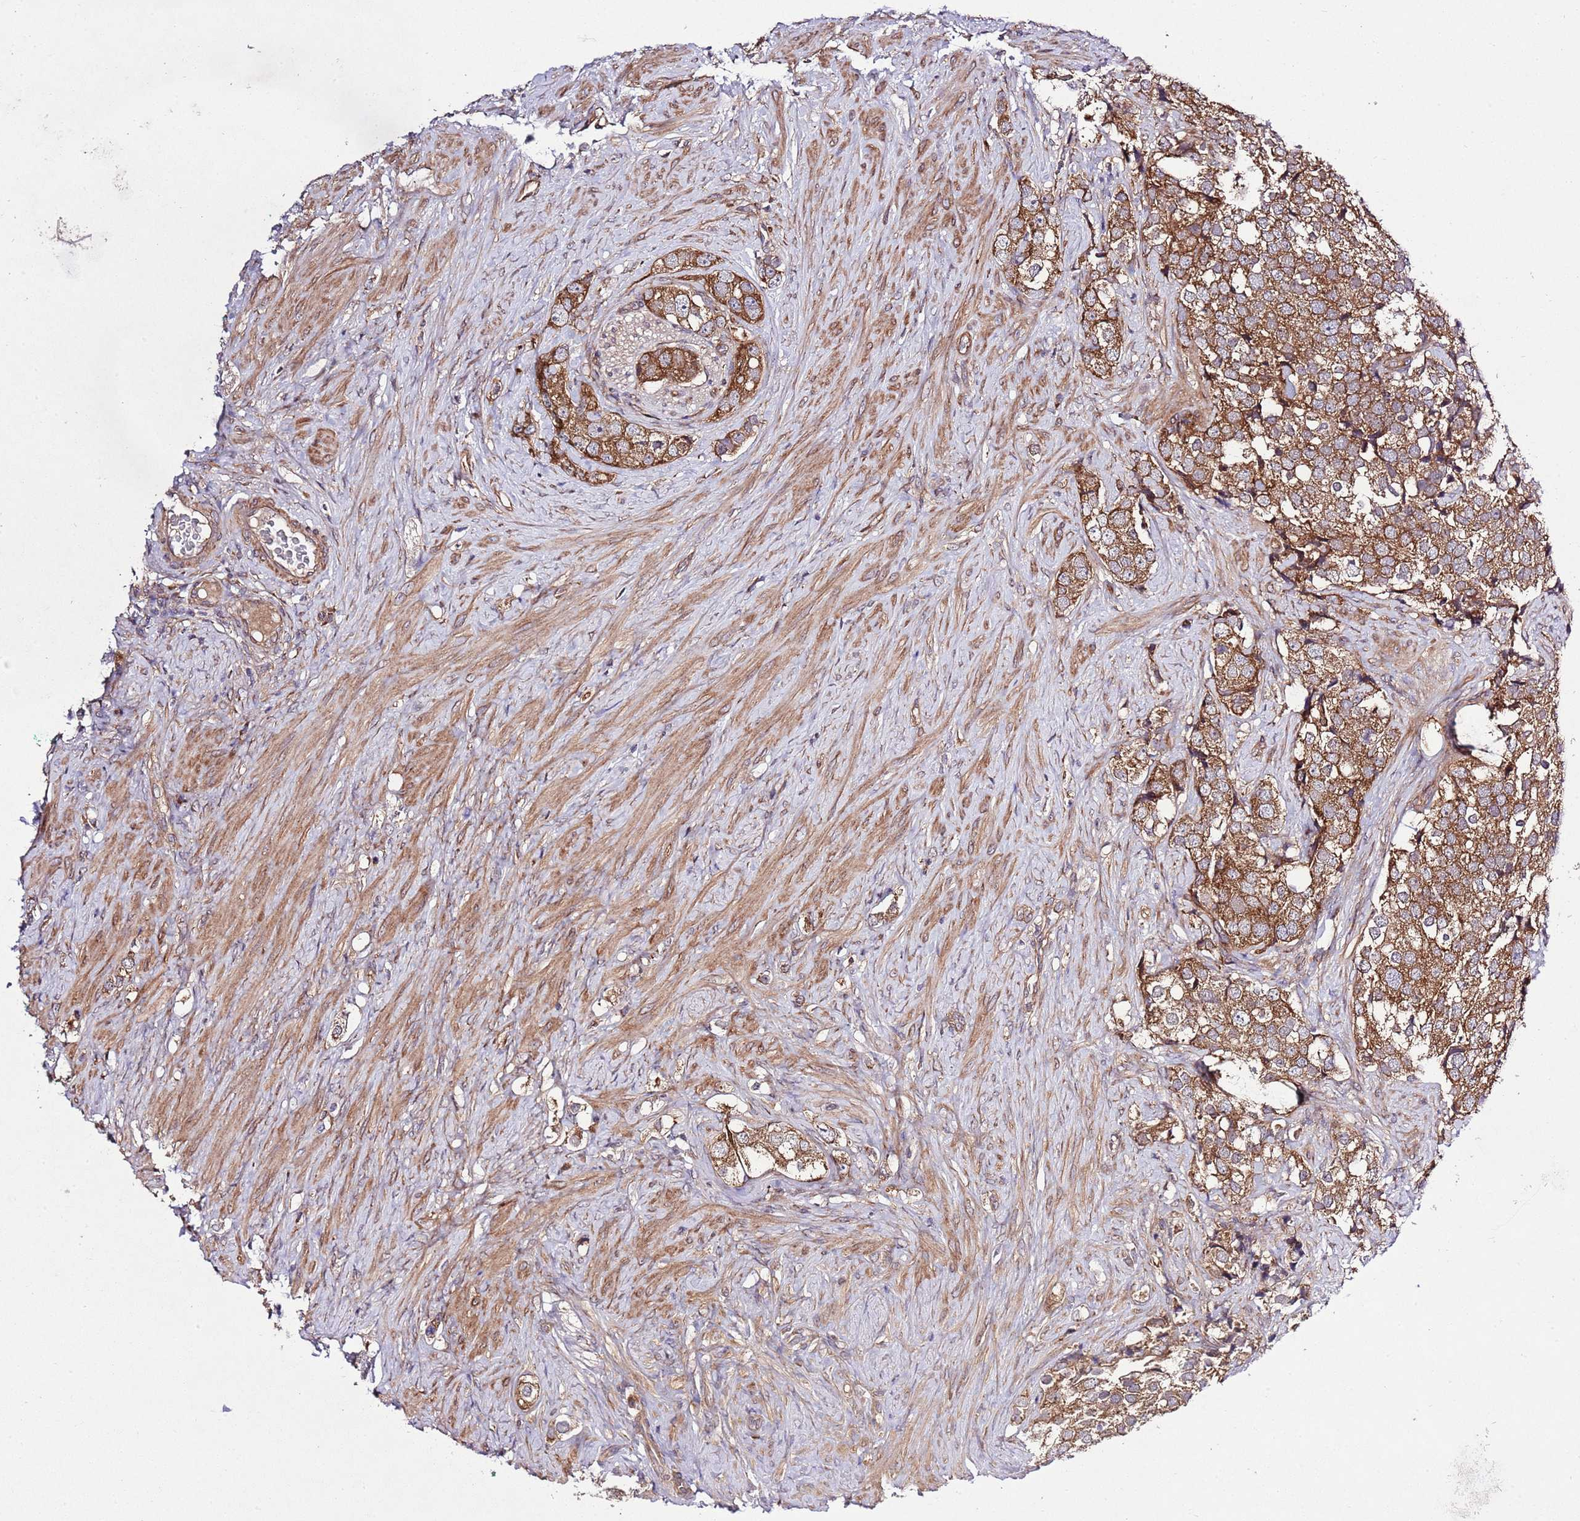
{"staining": {"intensity": "strong", "quantity": ">75%", "location": "cytoplasmic/membranous"}, "tissue": "prostate cancer", "cell_type": "Tumor cells", "image_type": "cancer", "snomed": [{"axis": "morphology", "description": "Adenocarcinoma, High grade"}, {"axis": "topography", "description": "Prostate"}], "caption": "DAB immunohistochemical staining of prostate adenocarcinoma (high-grade) displays strong cytoplasmic/membranous protein expression in about >75% of tumor cells.", "gene": "MFNG", "patient": {"sex": "male", "age": 49}}